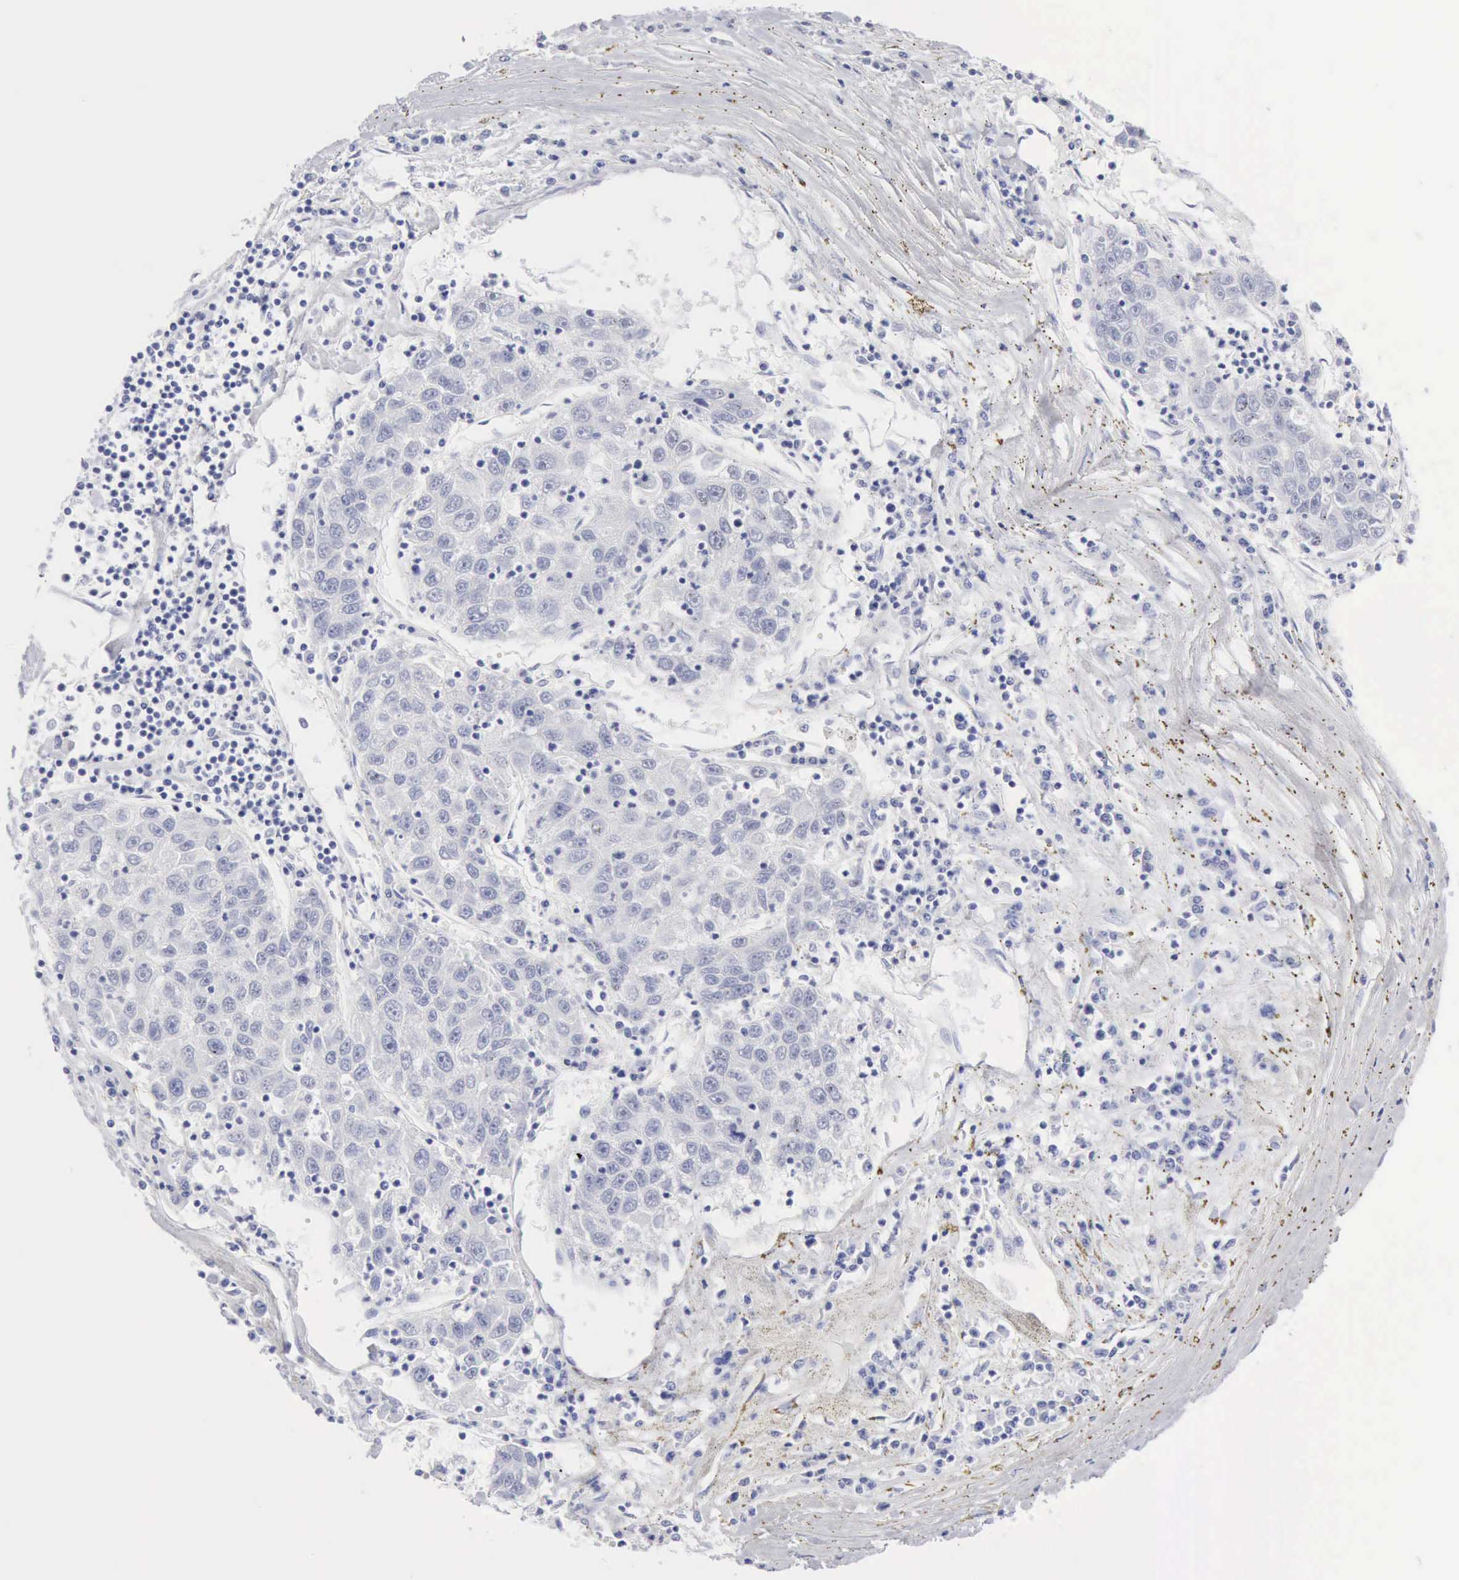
{"staining": {"intensity": "negative", "quantity": "none", "location": "none"}, "tissue": "liver cancer", "cell_type": "Tumor cells", "image_type": "cancer", "snomed": [{"axis": "morphology", "description": "Carcinoma, Hepatocellular, NOS"}, {"axis": "topography", "description": "Liver"}], "caption": "The IHC histopathology image has no significant positivity in tumor cells of liver hepatocellular carcinoma tissue.", "gene": "KRT5", "patient": {"sex": "male", "age": 49}}